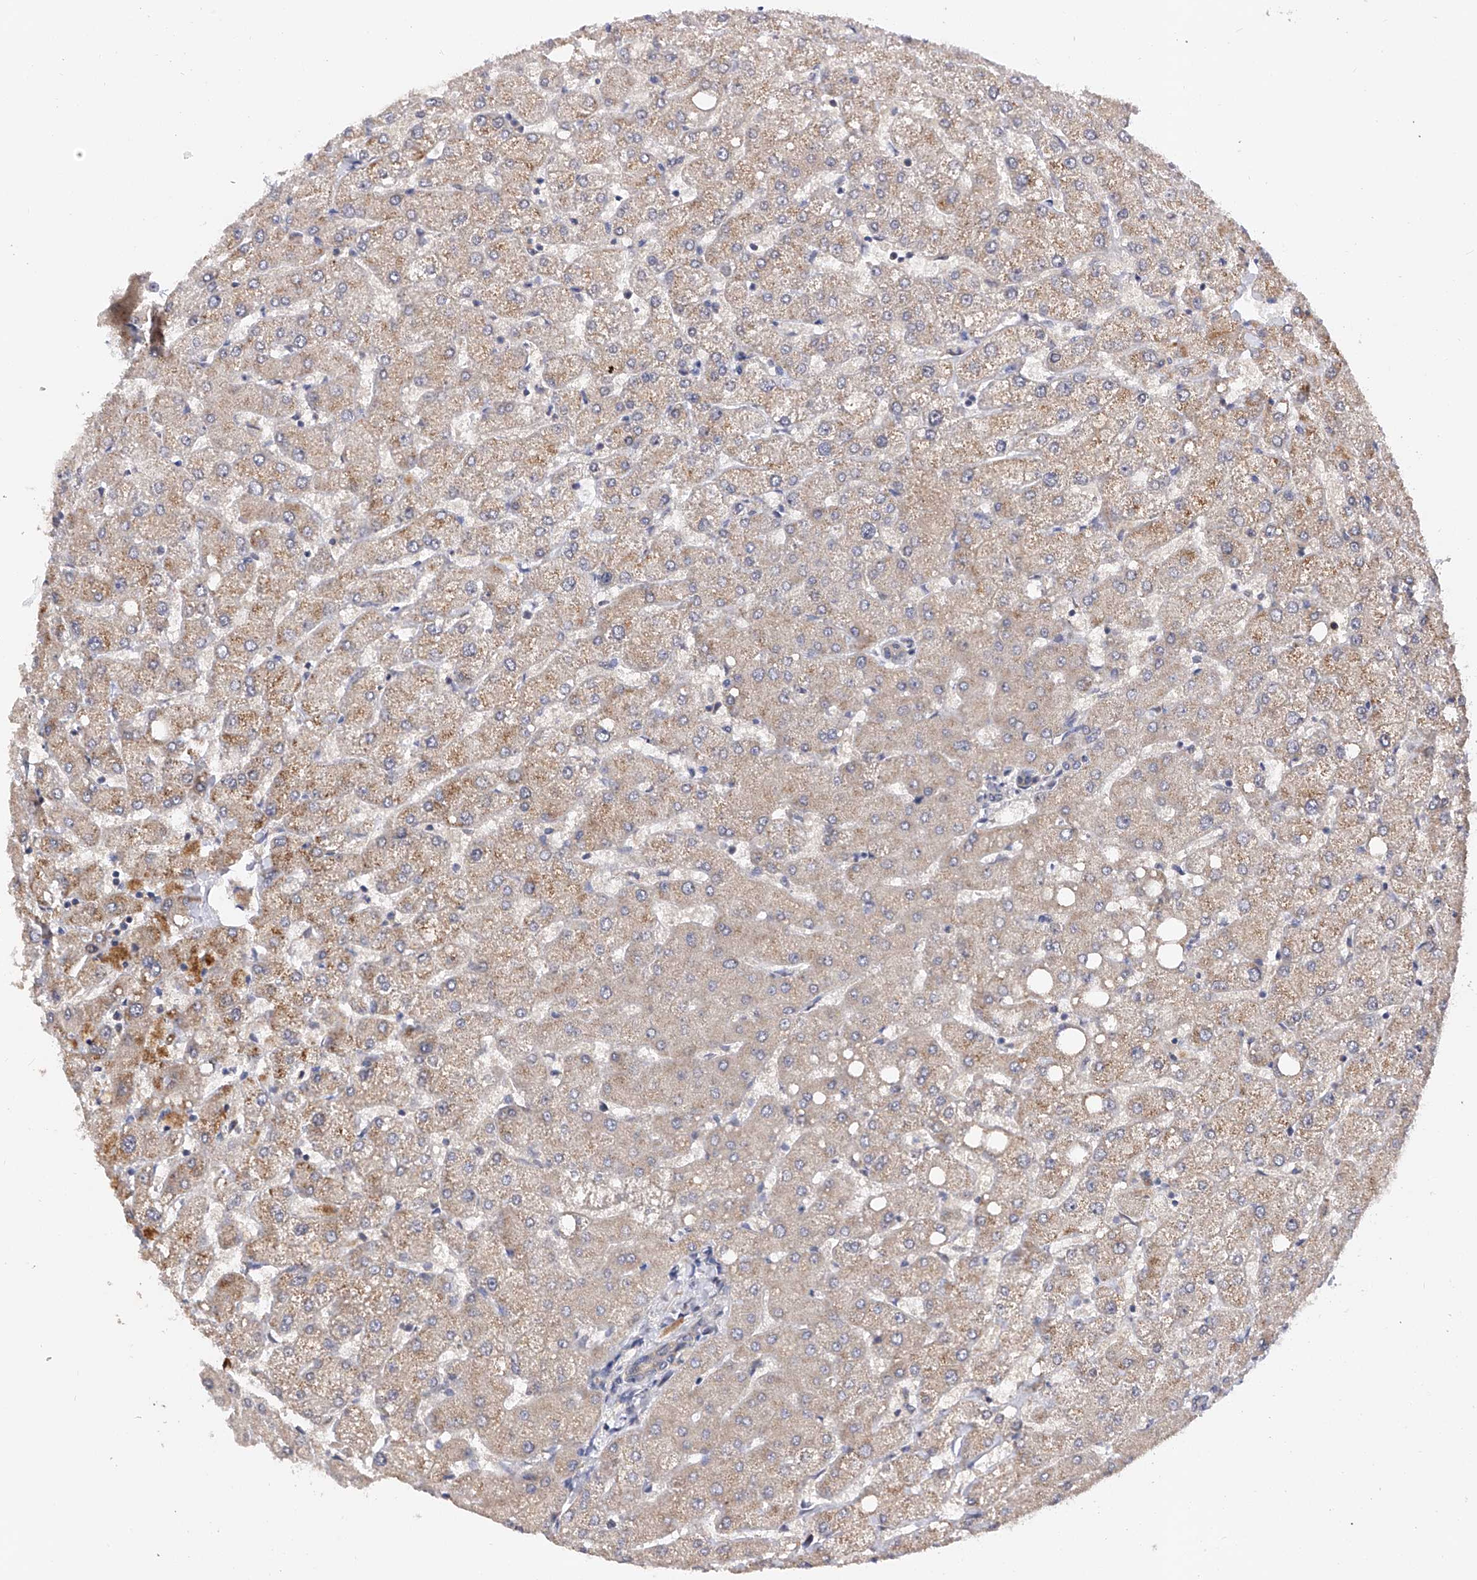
{"staining": {"intensity": "weak", "quantity": ">75%", "location": "cytoplasmic/membranous"}, "tissue": "liver", "cell_type": "Cholangiocytes", "image_type": "normal", "snomed": [{"axis": "morphology", "description": "Normal tissue, NOS"}, {"axis": "topography", "description": "Liver"}], "caption": "DAB immunohistochemical staining of normal liver reveals weak cytoplasmic/membranous protein expression in about >75% of cholangiocytes. Using DAB (3,3'-diaminobenzidine) (brown) and hematoxylin (blue) stains, captured at high magnification using brightfield microscopy.", "gene": "USP45", "patient": {"sex": "female", "age": 54}}